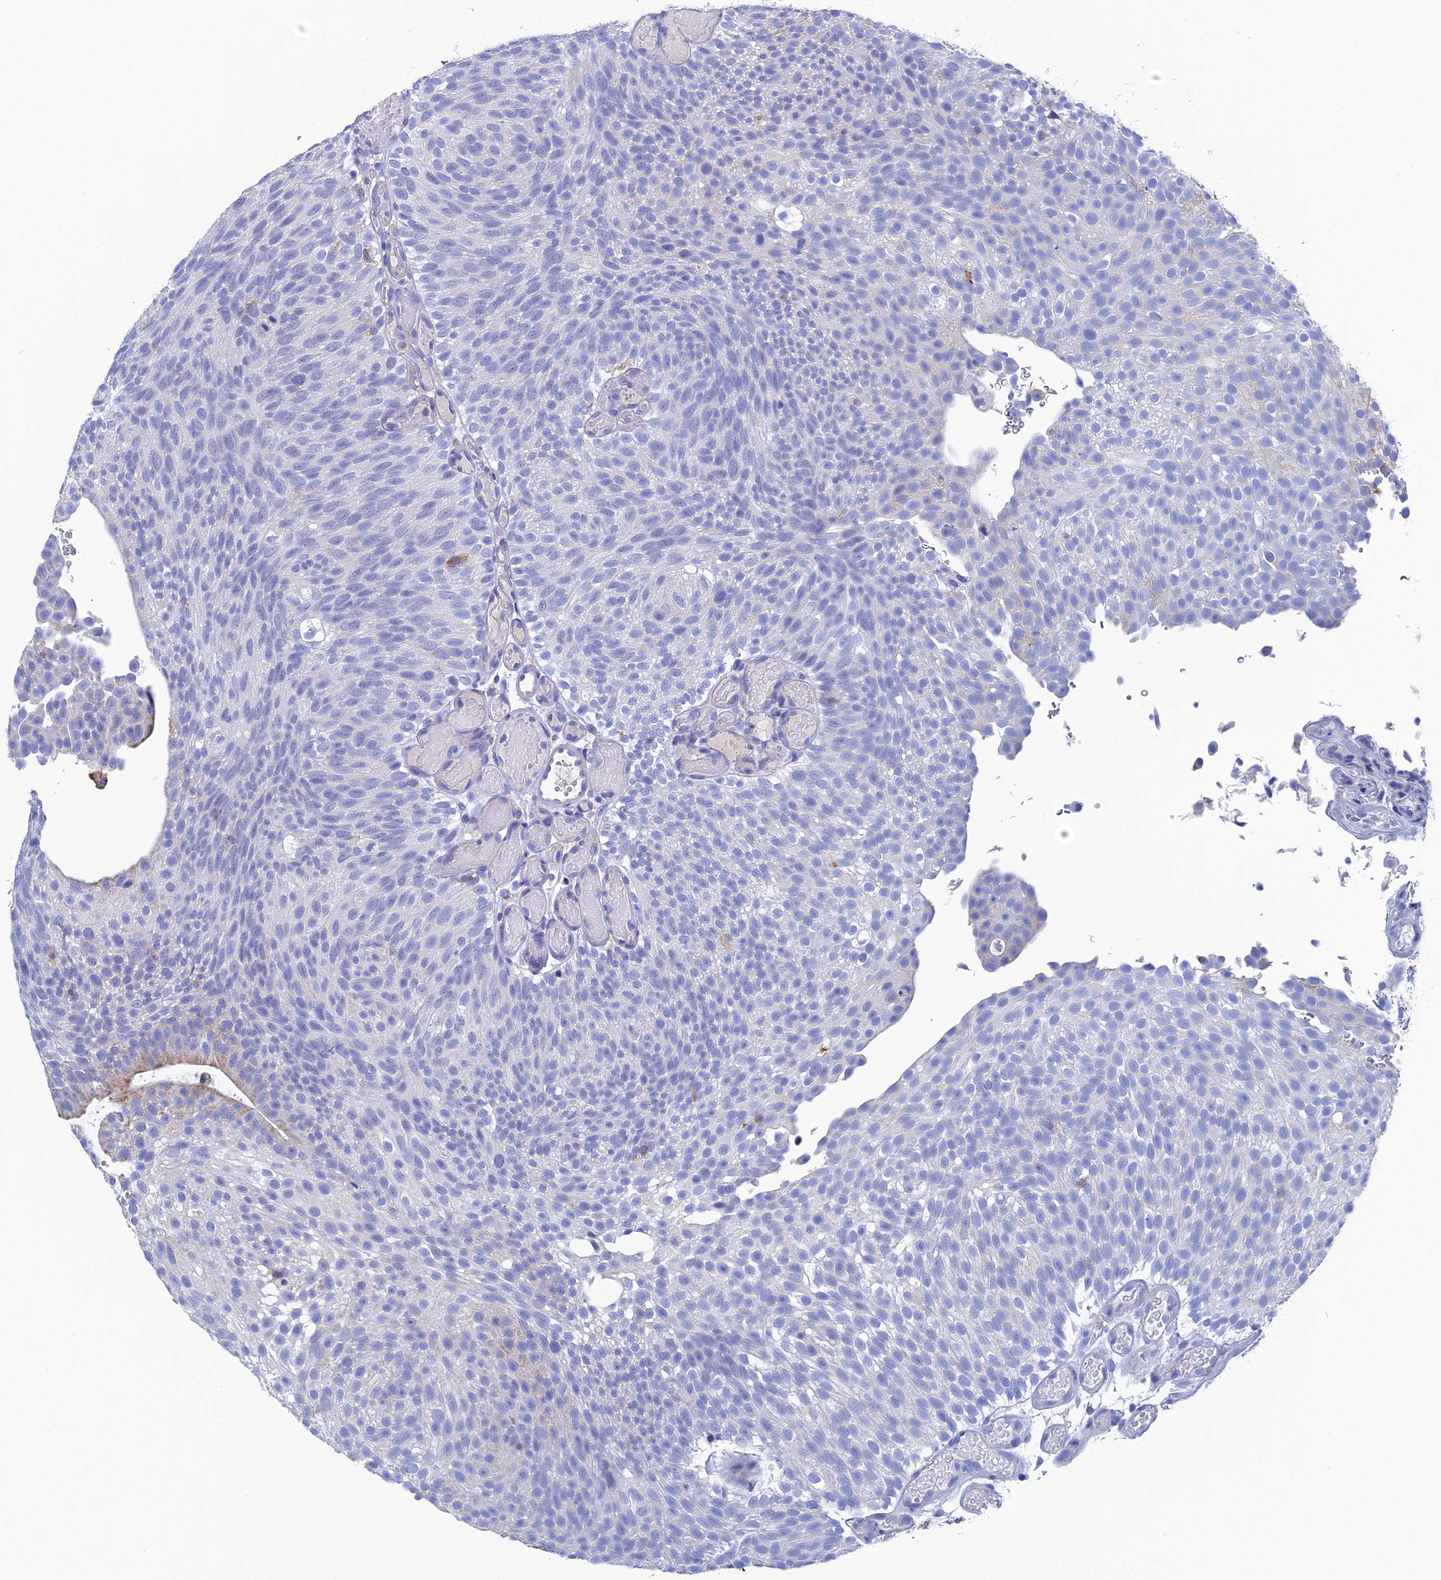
{"staining": {"intensity": "negative", "quantity": "none", "location": "none"}, "tissue": "urothelial cancer", "cell_type": "Tumor cells", "image_type": "cancer", "snomed": [{"axis": "morphology", "description": "Urothelial carcinoma, Low grade"}, {"axis": "topography", "description": "Urinary bladder"}], "caption": "A histopathology image of urothelial cancer stained for a protein reveals no brown staining in tumor cells.", "gene": "TYROBP", "patient": {"sex": "male", "age": 78}}